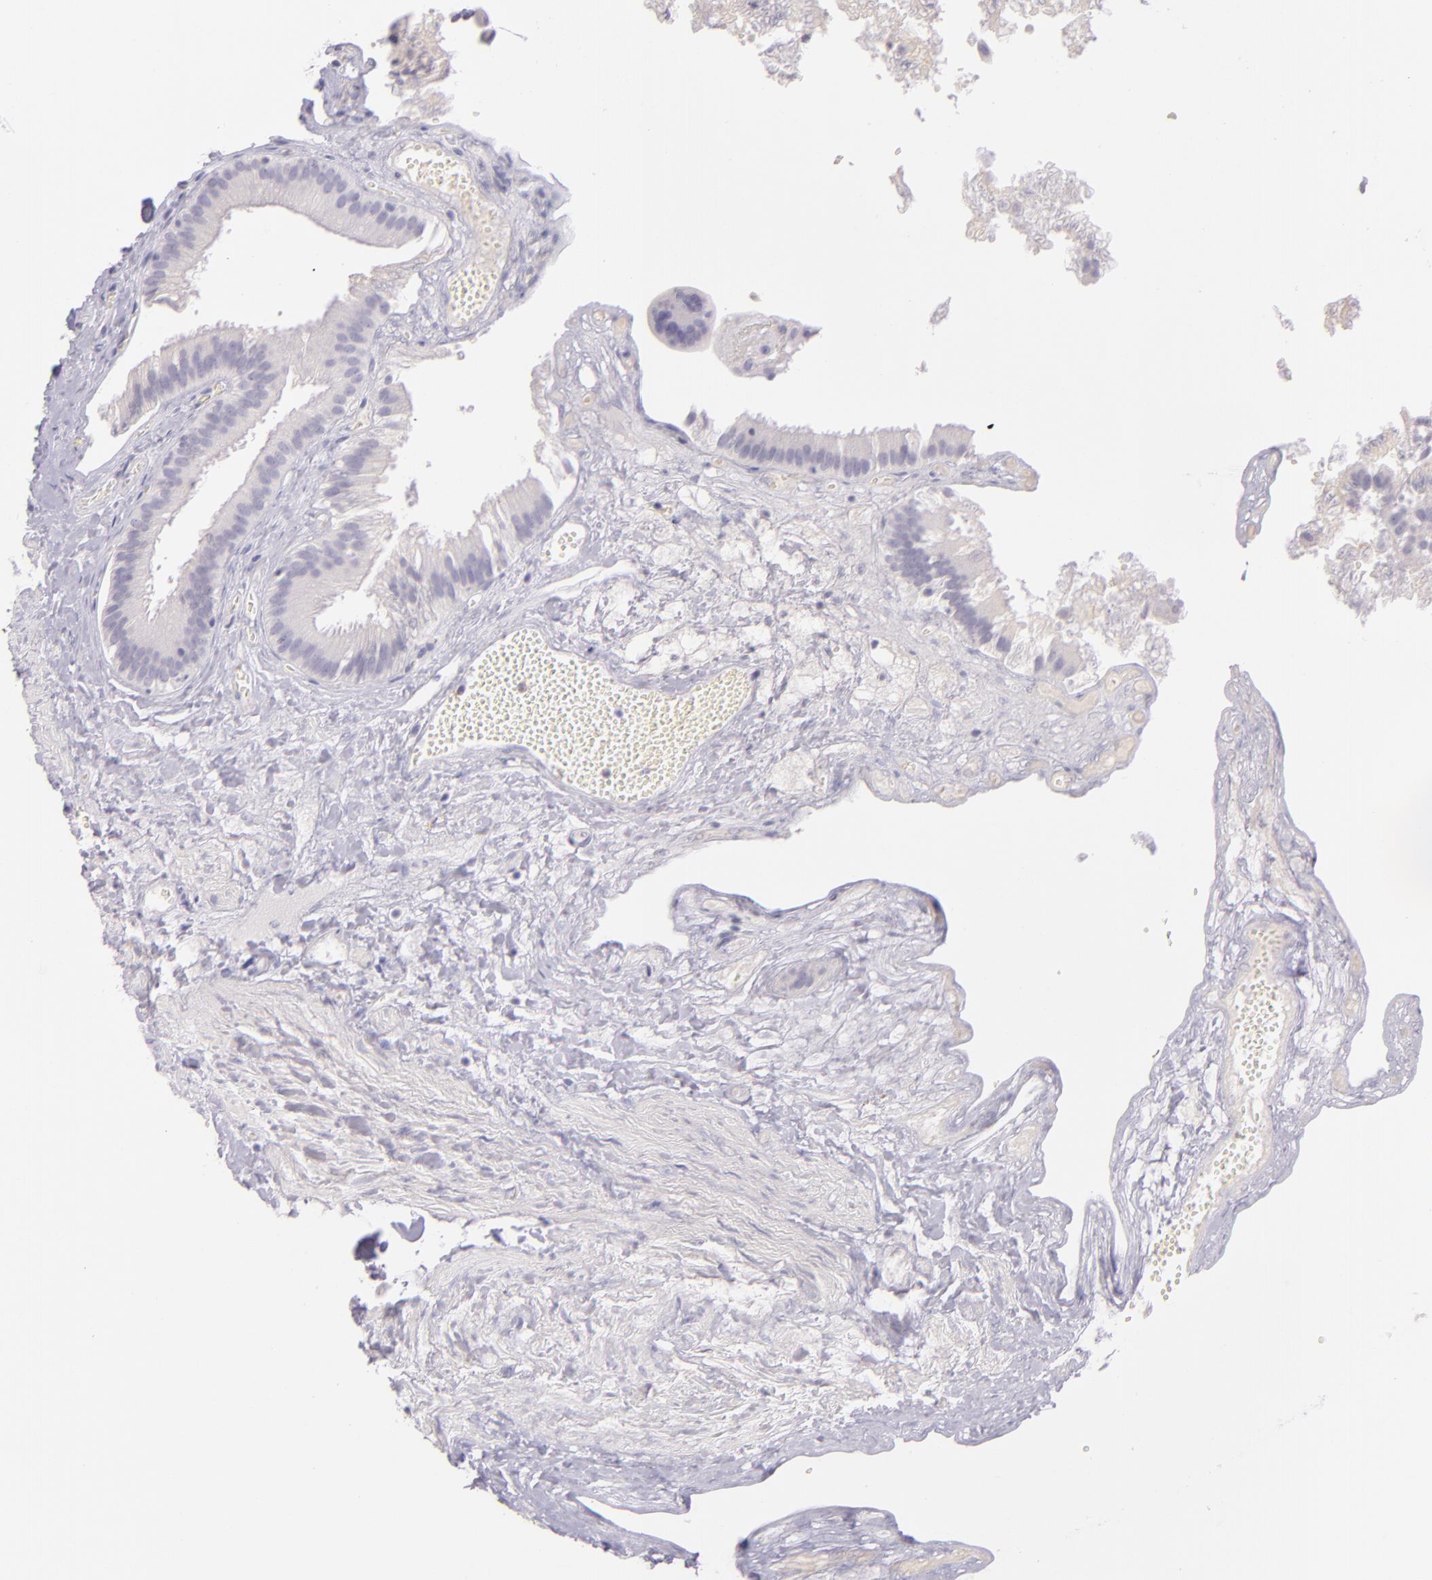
{"staining": {"intensity": "negative", "quantity": "none", "location": "none"}, "tissue": "gallbladder", "cell_type": "Glandular cells", "image_type": "normal", "snomed": [{"axis": "morphology", "description": "Normal tissue, NOS"}, {"axis": "topography", "description": "Gallbladder"}], "caption": "IHC image of normal gallbladder stained for a protein (brown), which demonstrates no positivity in glandular cells.", "gene": "CBS", "patient": {"sex": "female", "age": 24}}